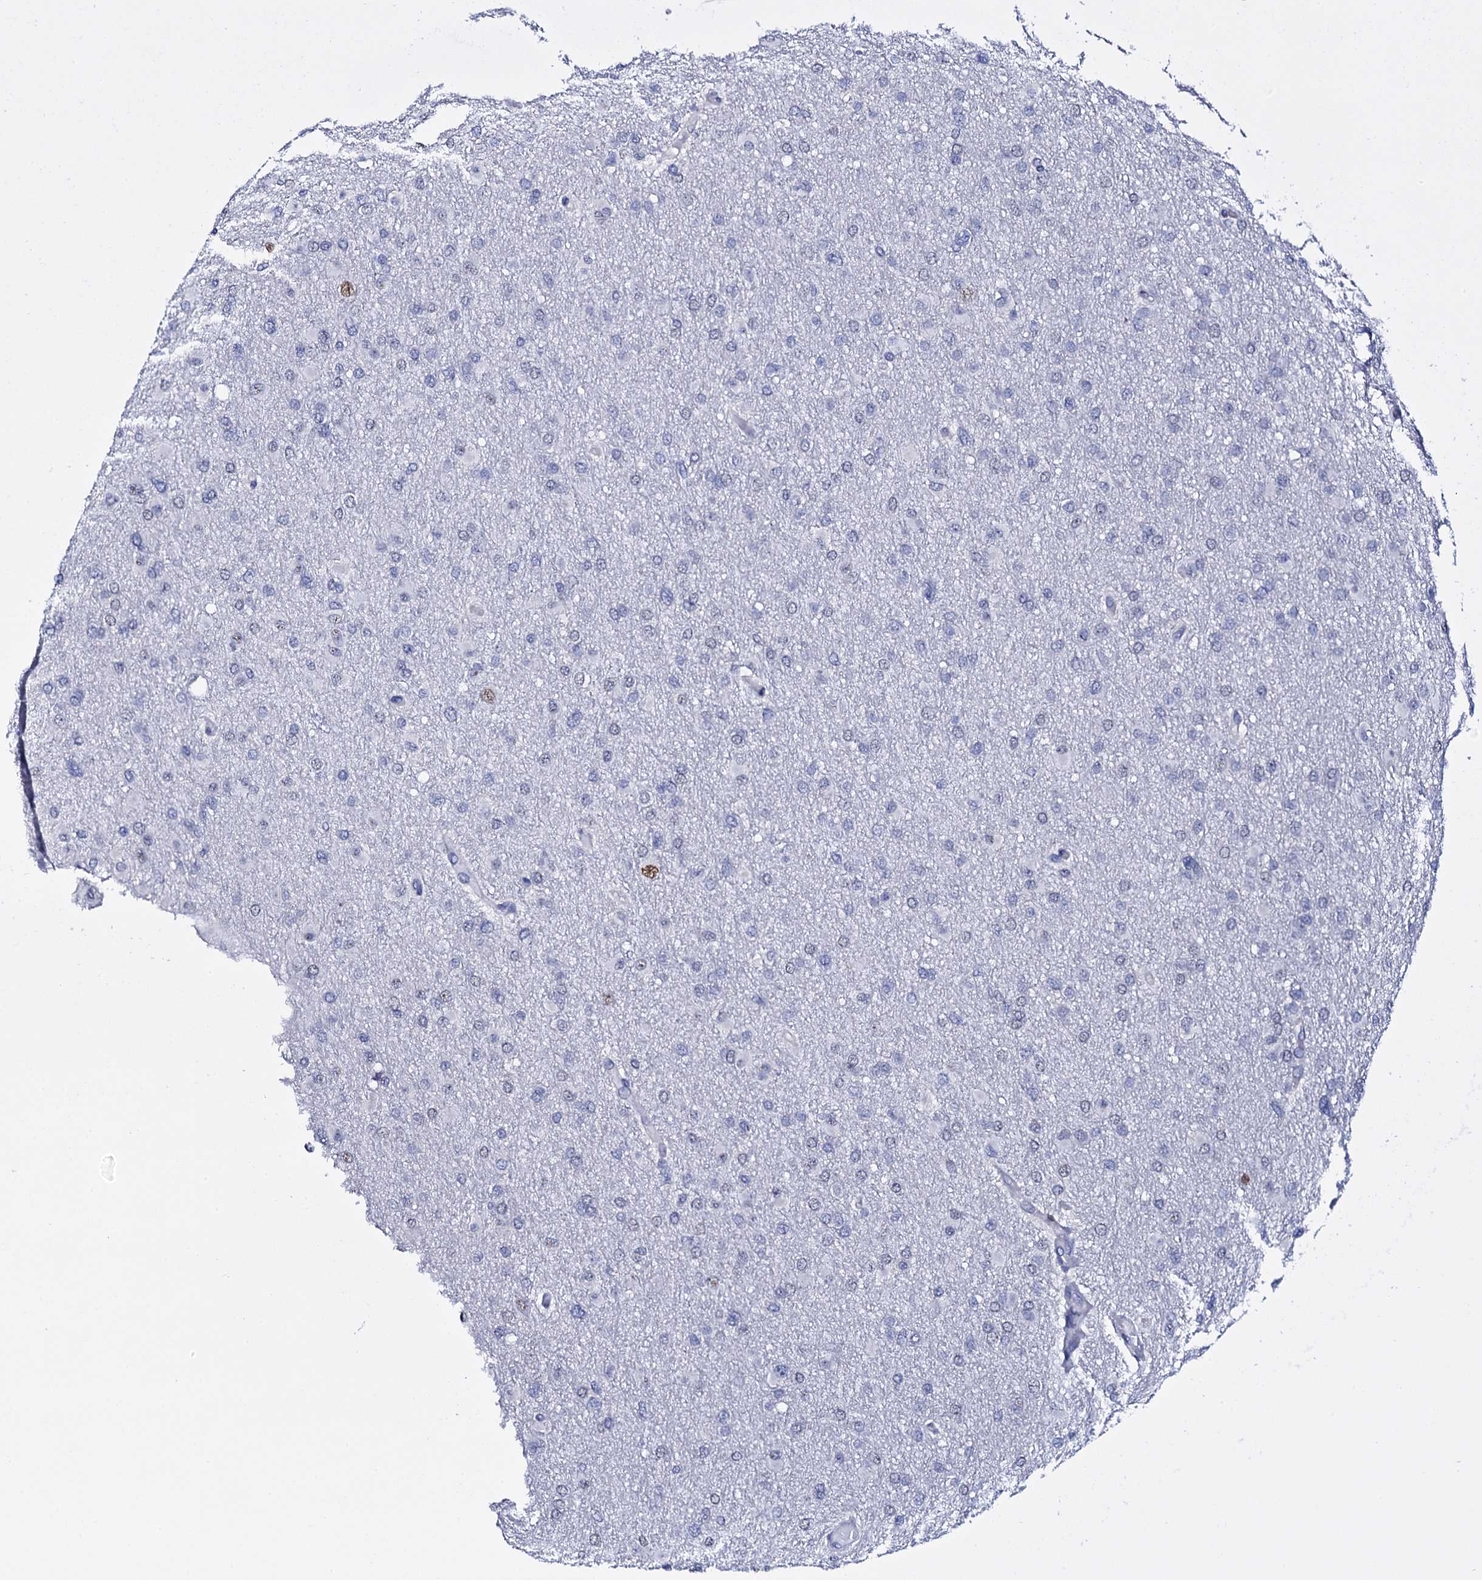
{"staining": {"intensity": "negative", "quantity": "none", "location": "none"}, "tissue": "glioma", "cell_type": "Tumor cells", "image_type": "cancer", "snomed": [{"axis": "morphology", "description": "Glioma, malignant, High grade"}, {"axis": "topography", "description": "Cerebral cortex"}], "caption": "IHC image of neoplastic tissue: malignant glioma (high-grade) stained with DAB exhibits no significant protein positivity in tumor cells.", "gene": "NPM2", "patient": {"sex": "female", "age": 36}}